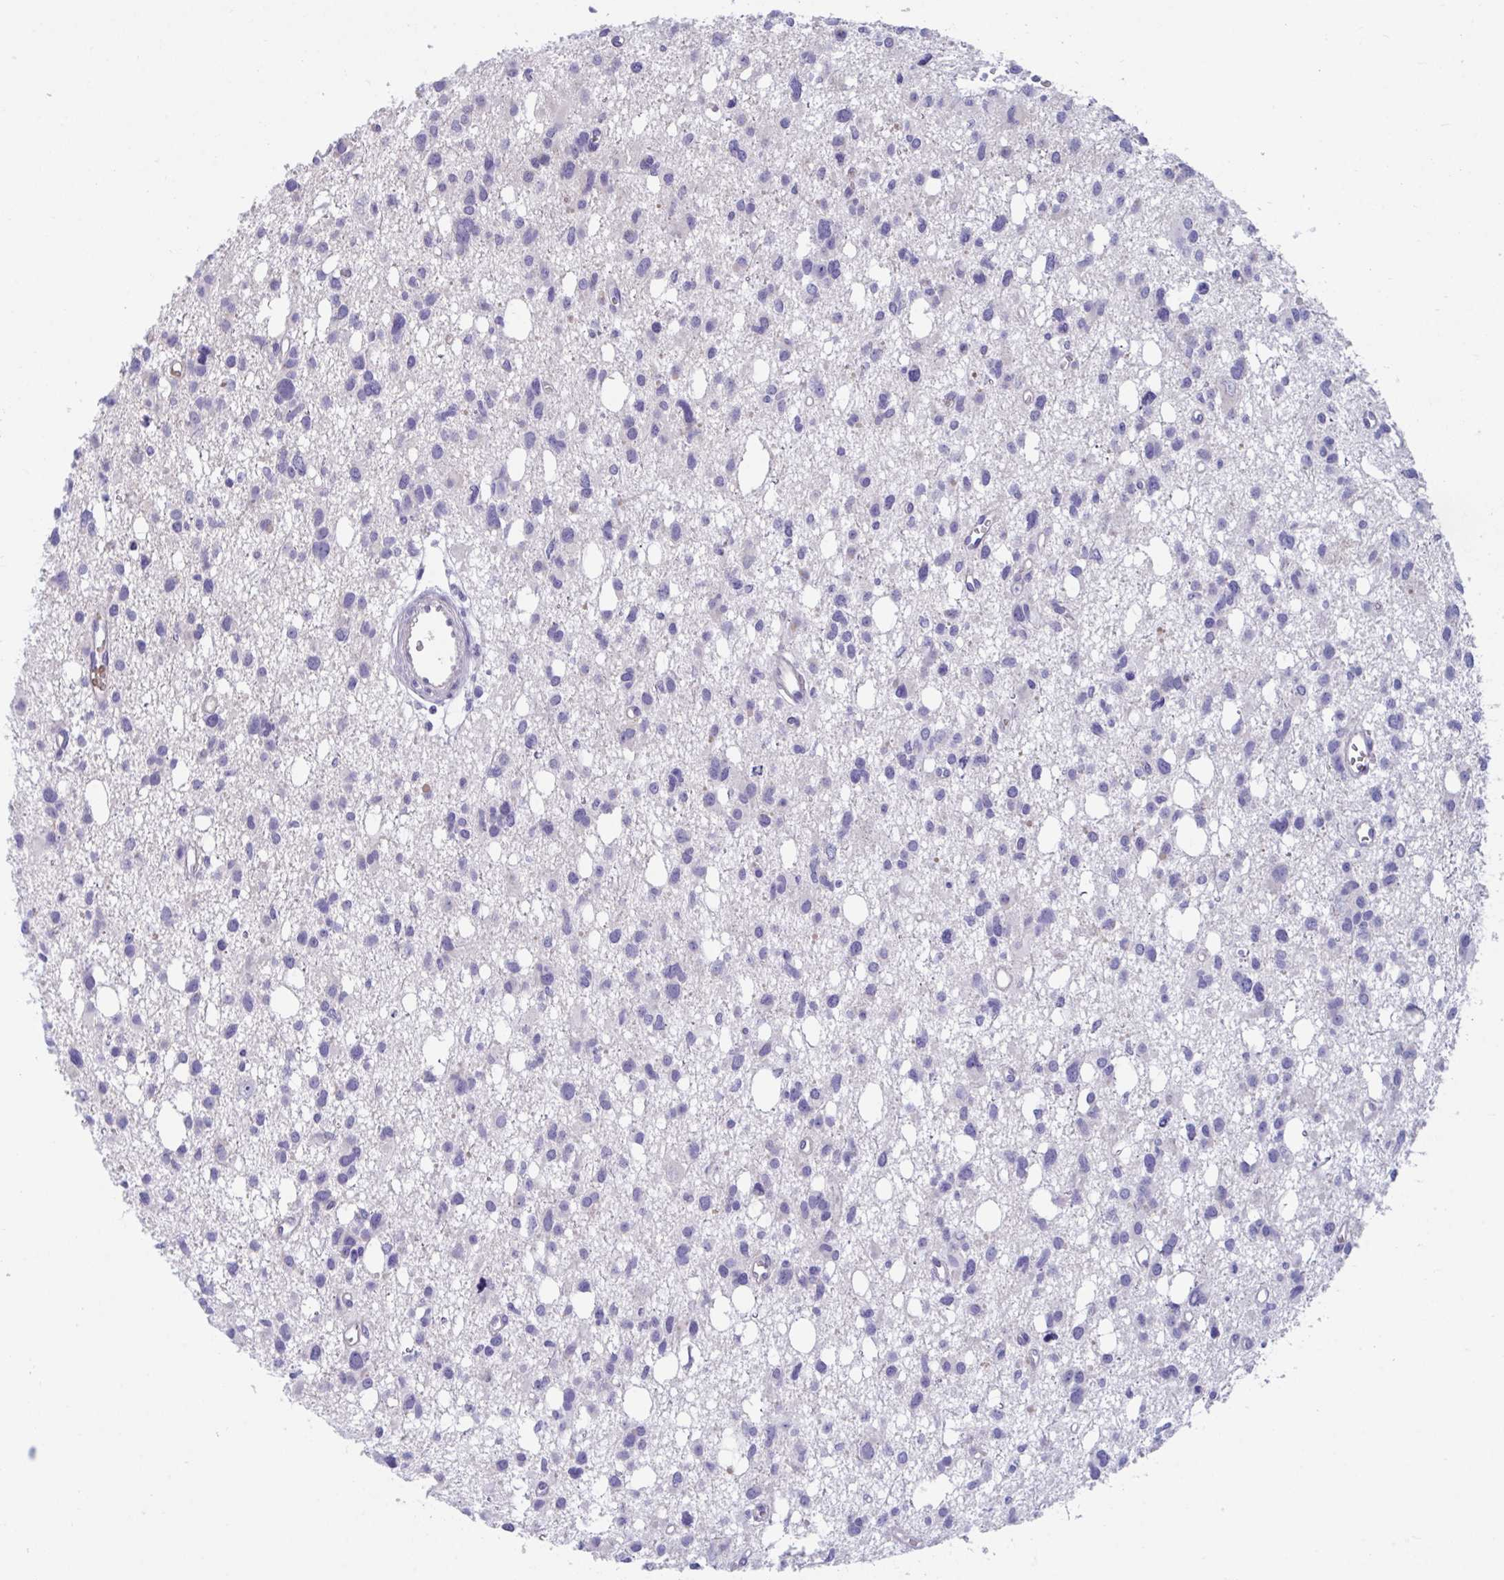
{"staining": {"intensity": "negative", "quantity": "none", "location": "none"}, "tissue": "glioma", "cell_type": "Tumor cells", "image_type": "cancer", "snomed": [{"axis": "morphology", "description": "Glioma, malignant, High grade"}, {"axis": "topography", "description": "Brain"}], "caption": "Human malignant high-grade glioma stained for a protein using immunohistochemistry (IHC) reveals no expression in tumor cells.", "gene": "TTC30B", "patient": {"sex": "male", "age": 23}}